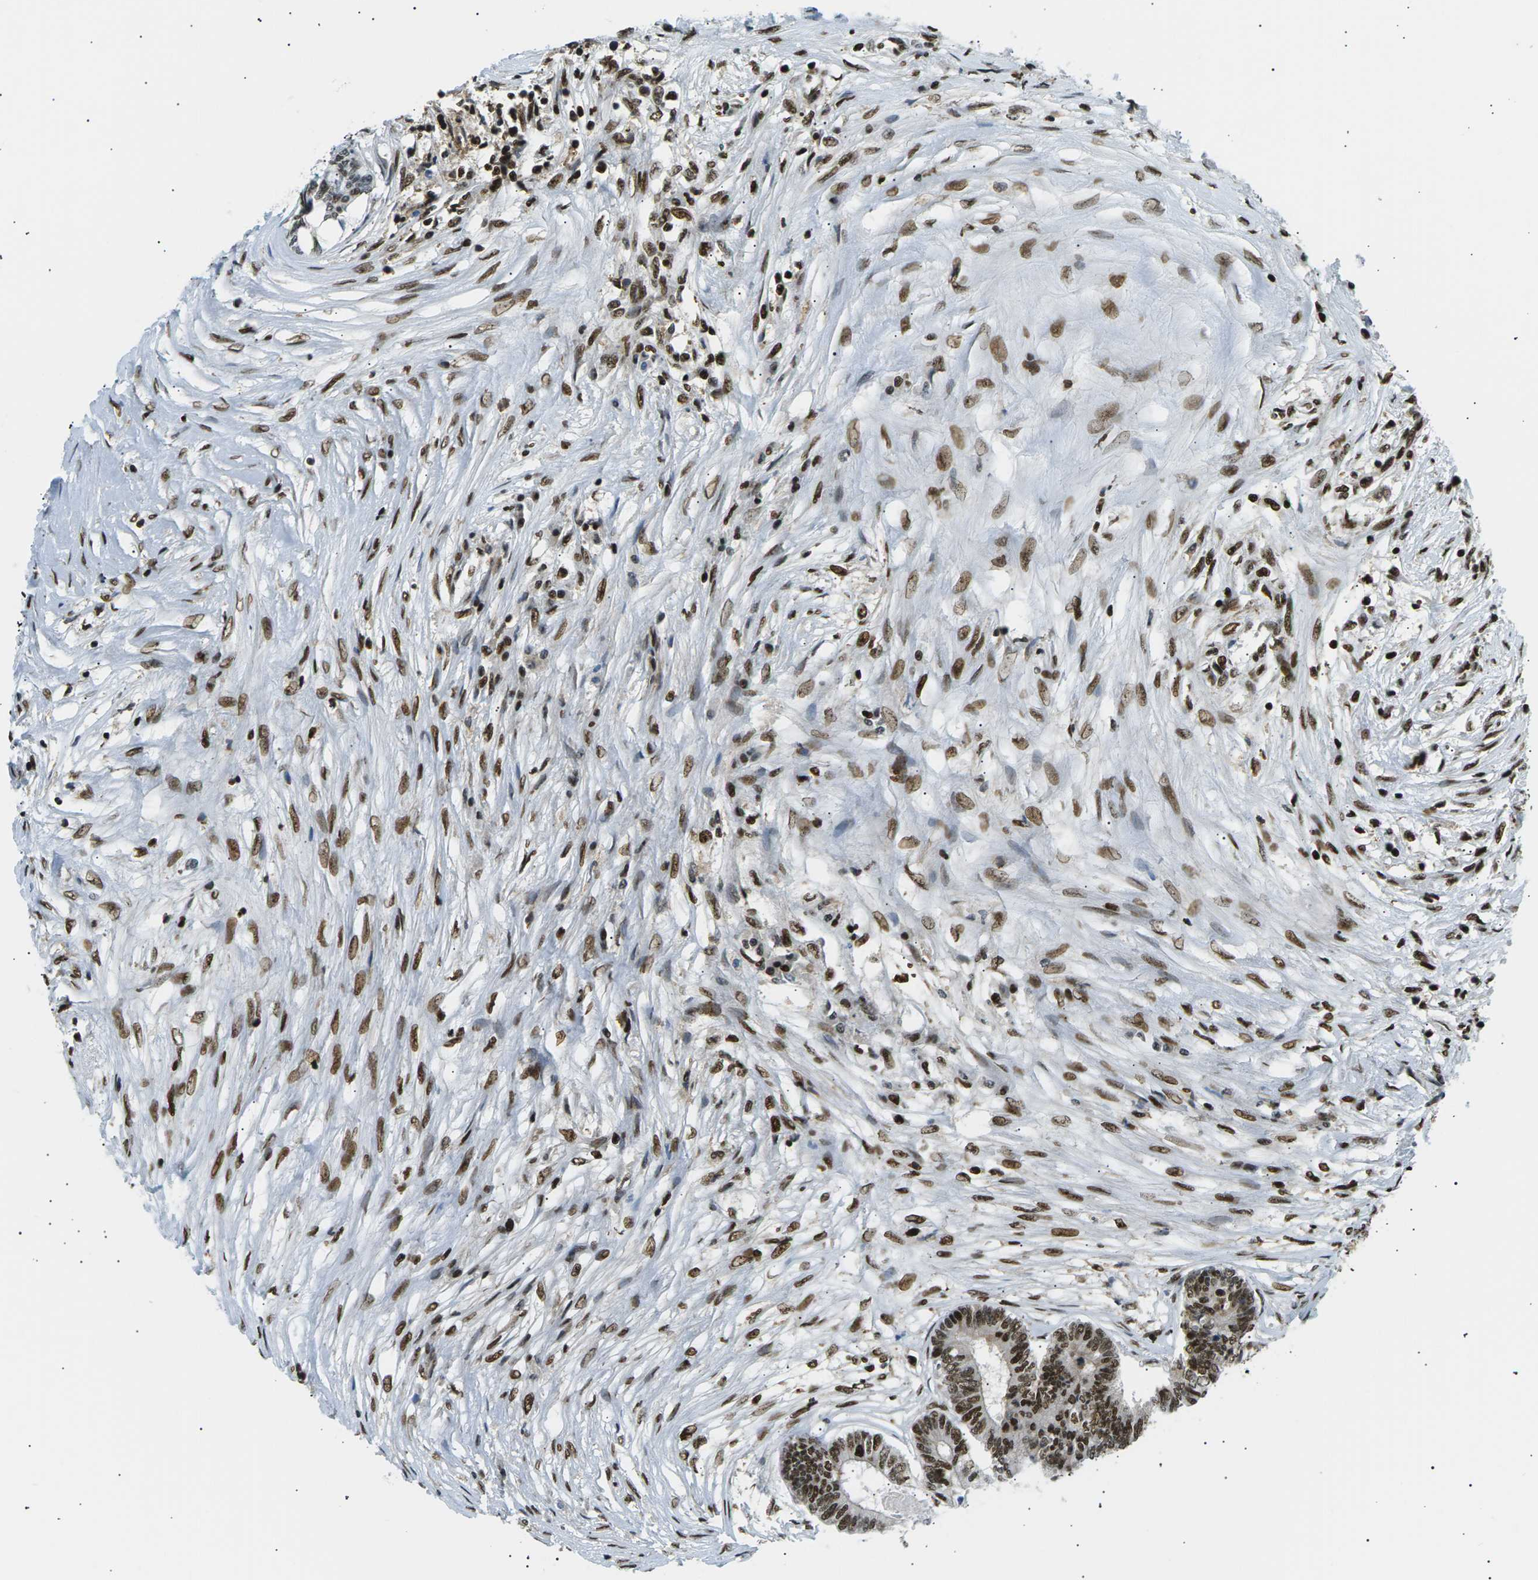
{"staining": {"intensity": "strong", "quantity": ">75%", "location": "nuclear"}, "tissue": "colorectal cancer", "cell_type": "Tumor cells", "image_type": "cancer", "snomed": [{"axis": "morphology", "description": "Adenocarcinoma, NOS"}, {"axis": "topography", "description": "Rectum"}], "caption": "Colorectal cancer (adenocarcinoma) tissue displays strong nuclear expression in approximately >75% of tumor cells", "gene": "RPA2", "patient": {"sex": "male", "age": 63}}